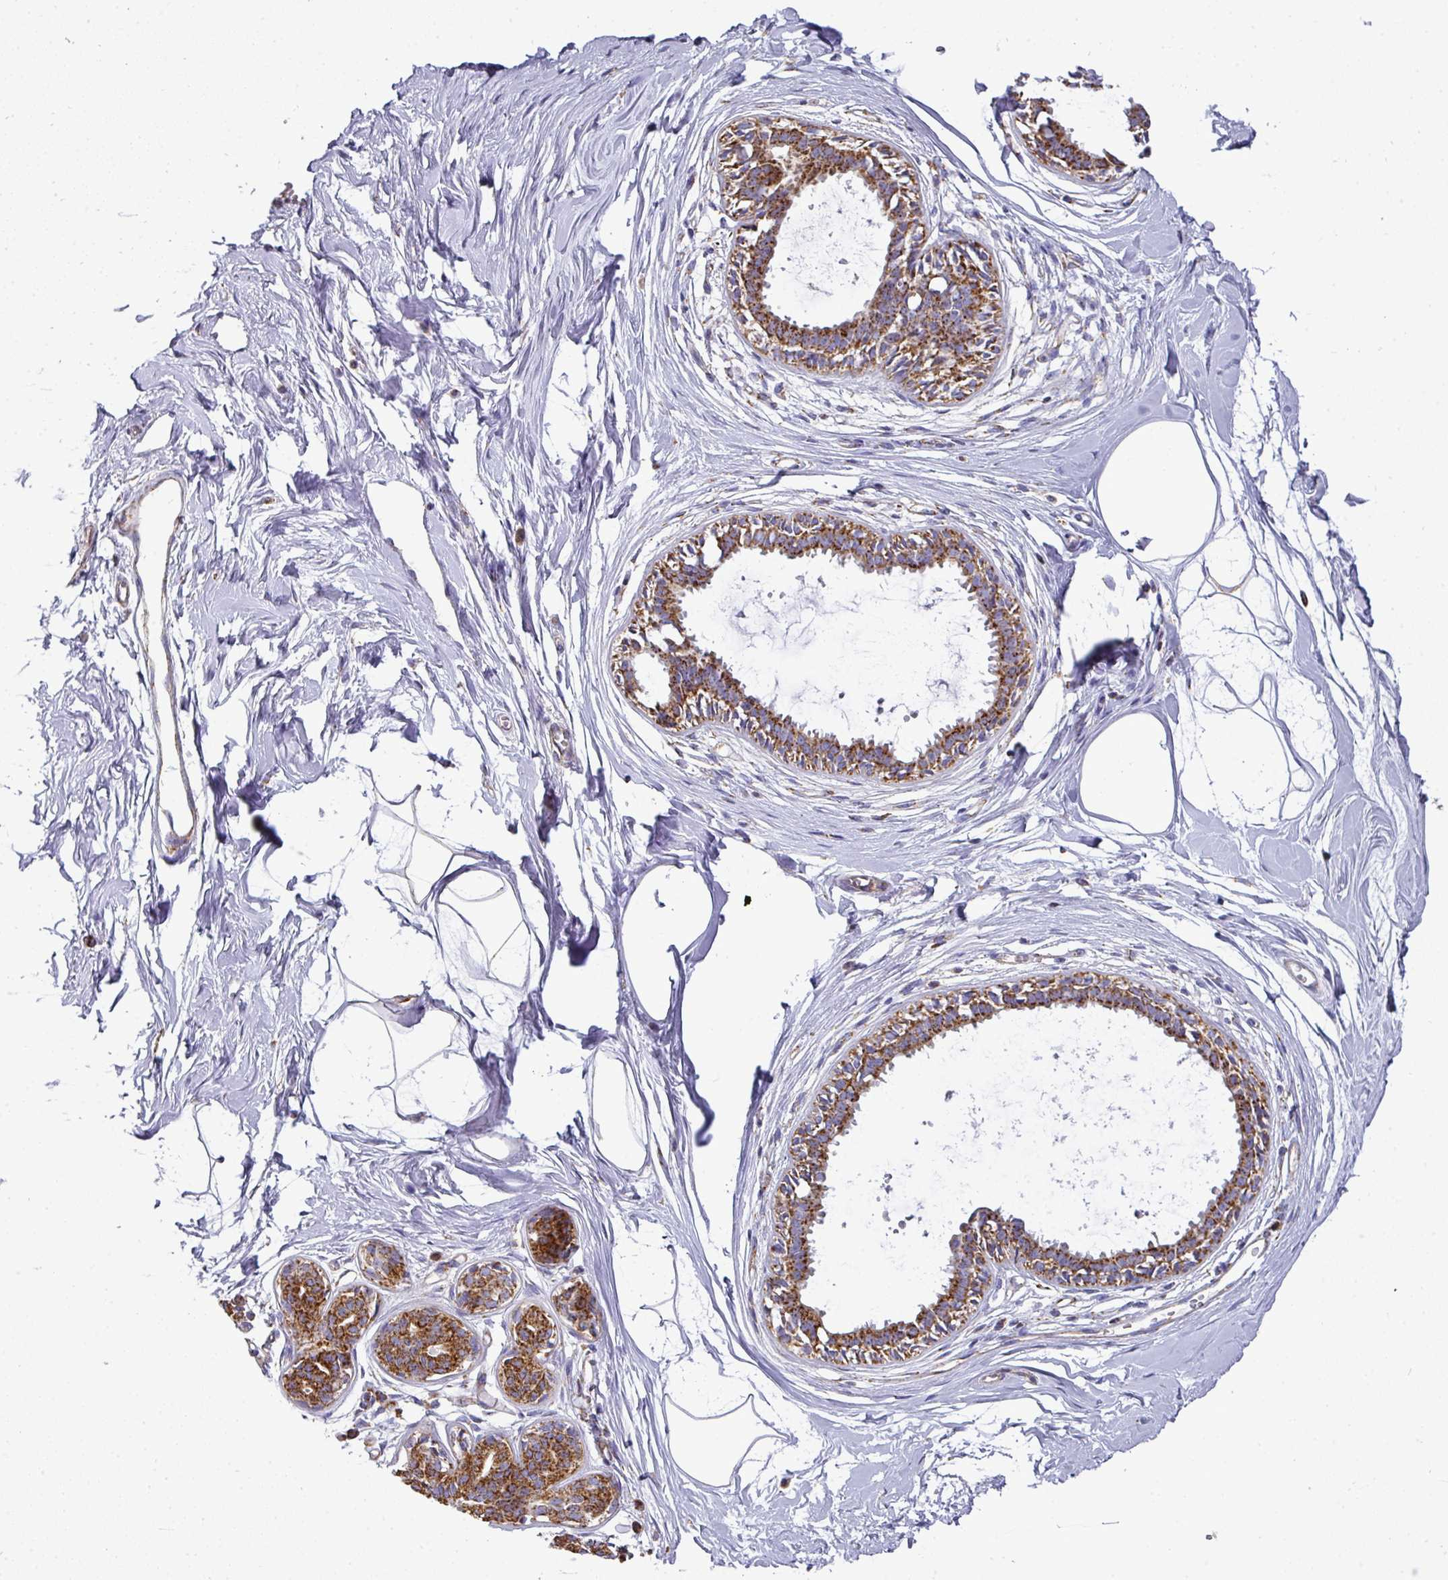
{"staining": {"intensity": "negative", "quantity": "none", "location": "none"}, "tissue": "breast", "cell_type": "Adipocytes", "image_type": "normal", "snomed": [{"axis": "morphology", "description": "Normal tissue, NOS"}, {"axis": "topography", "description": "Breast"}], "caption": "Immunohistochemistry histopathology image of normal breast stained for a protein (brown), which reveals no positivity in adipocytes. Brightfield microscopy of immunohistochemistry stained with DAB (brown) and hematoxylin (blue), captured at high magnification.", "gene": "UQCRFS1", "patient": {"sex": "female", "age": 45}}